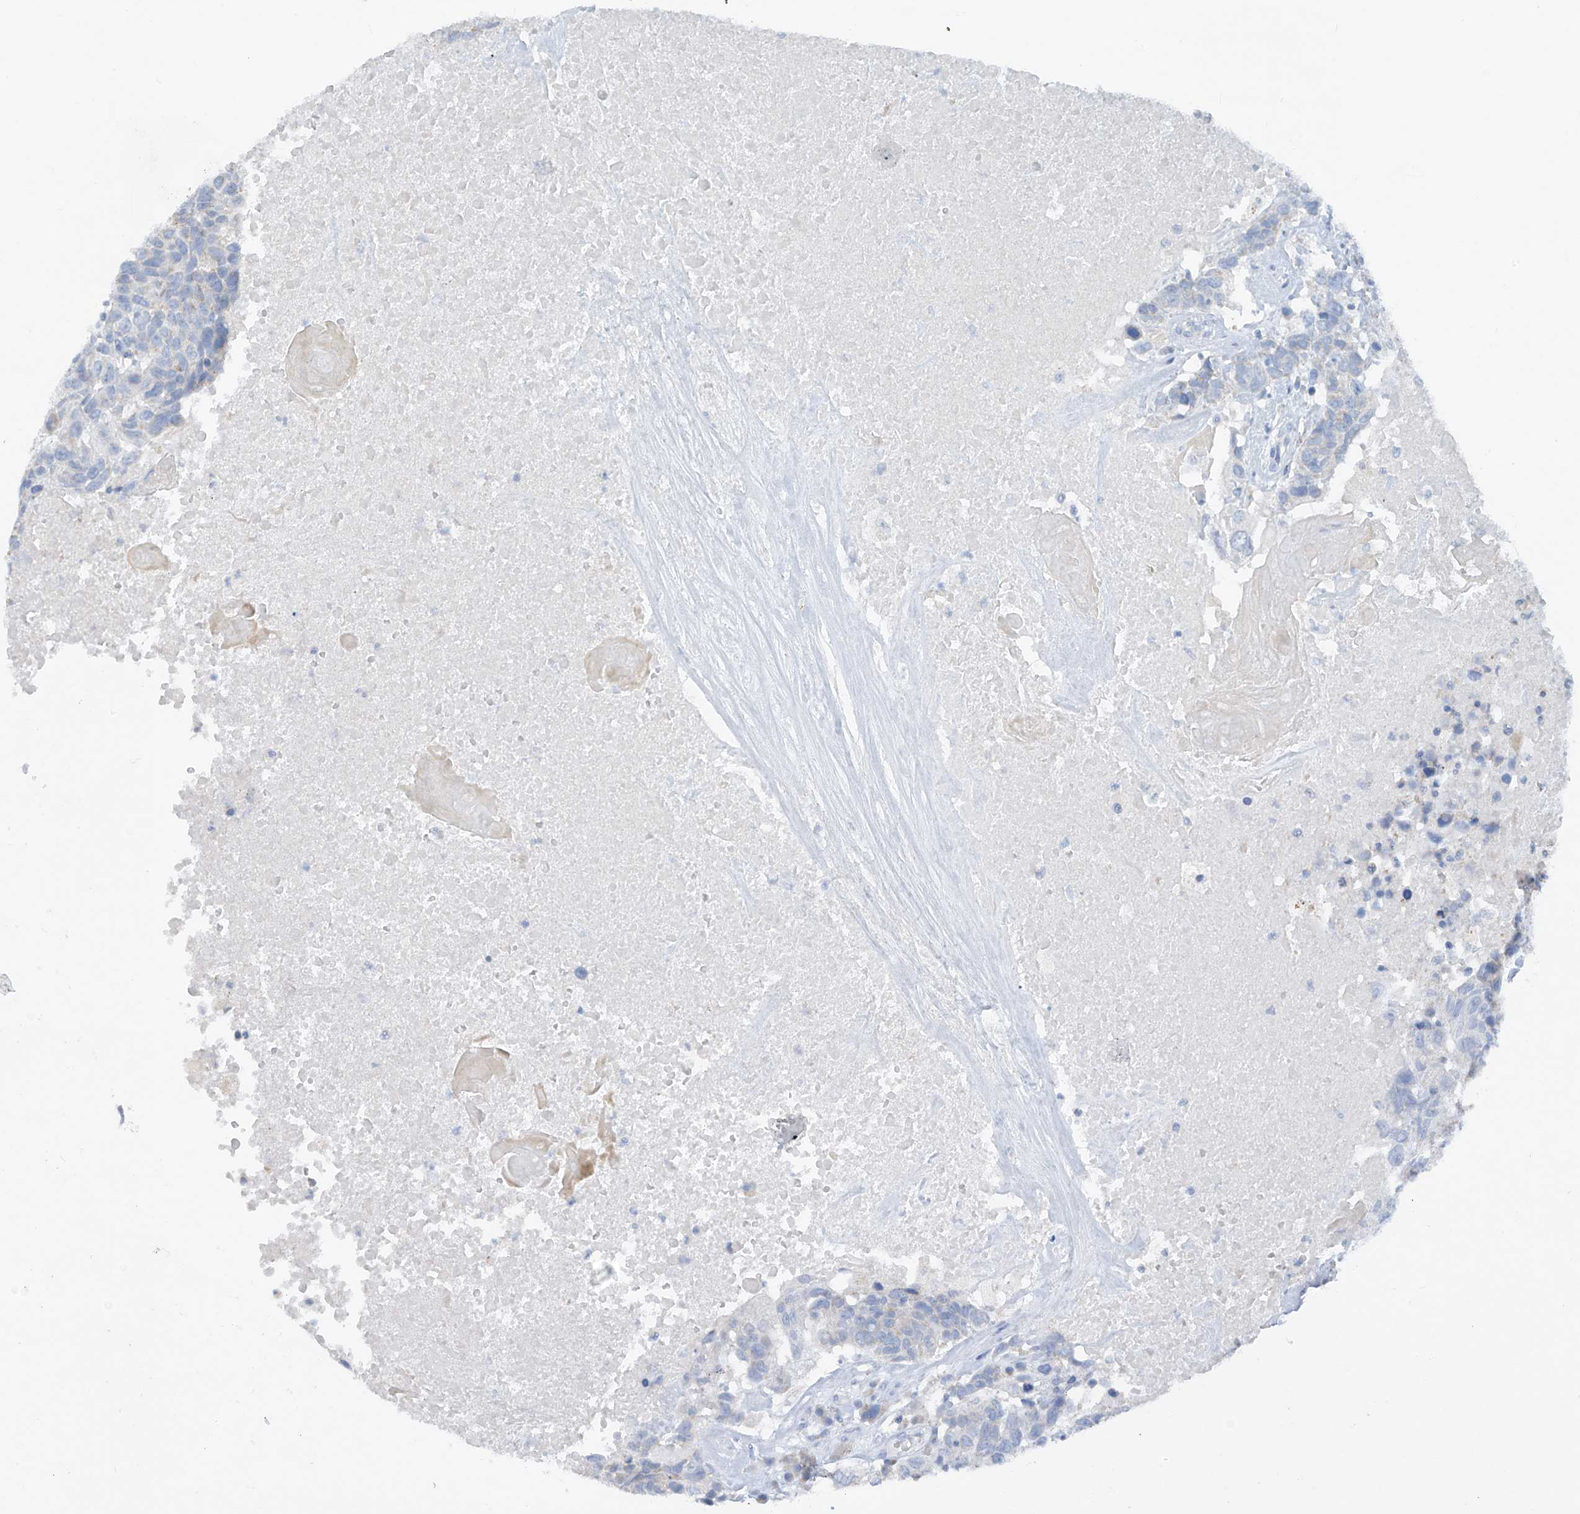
{"staining": {"intensity": "negative", "quantity": "none", "location": "none"}, "tissue": "head and neck cancer", "cell_type": "Tumor cells", "image_type": "cancer", "snomed": [{"axis": "morphology", "description": "Squamous cell carcinoma, NOS"}, {"axis": "topography", "description": "Head-Neck"}], "caption": "Human squamous cell carcinoma (head and neck) stained for a protein using immunohistochemistry (IHC) shows no expression in tumor cells.", "gene": "ZNF404", "patient": {"sex": "male", "age": 66}}